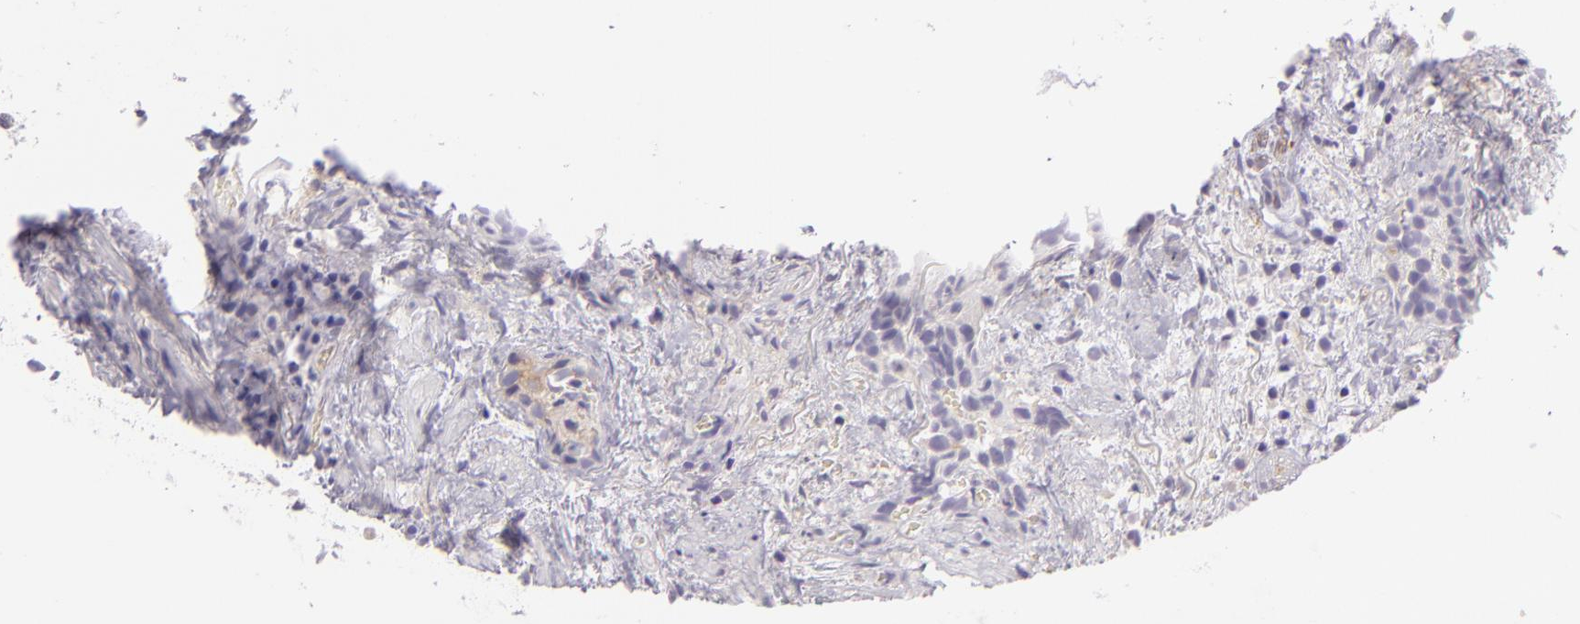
{"staining": {"intensity": "weak", "quantity": ">75%", "location": "cytoplasmic/membranous"}, "tissue": "urothelial cancer", "cell_type": "Tumor cells", "image_type": "cancer", "snomed": [{"axis": "morphology", "description": "Urothelial carcinoma, High grade"}, {"axis": "topography", "description": "Urinary bladder"}], "caption": "High-grade urothelial carcinoma stained for a protein shows weak cytoplasmic/membranous positivity in tumor cells. (Brightfield microscopy of DAB IHC at high magnification).", "gene": "ZC3H7B", "patient": {"sex": "female", "age": 78}}